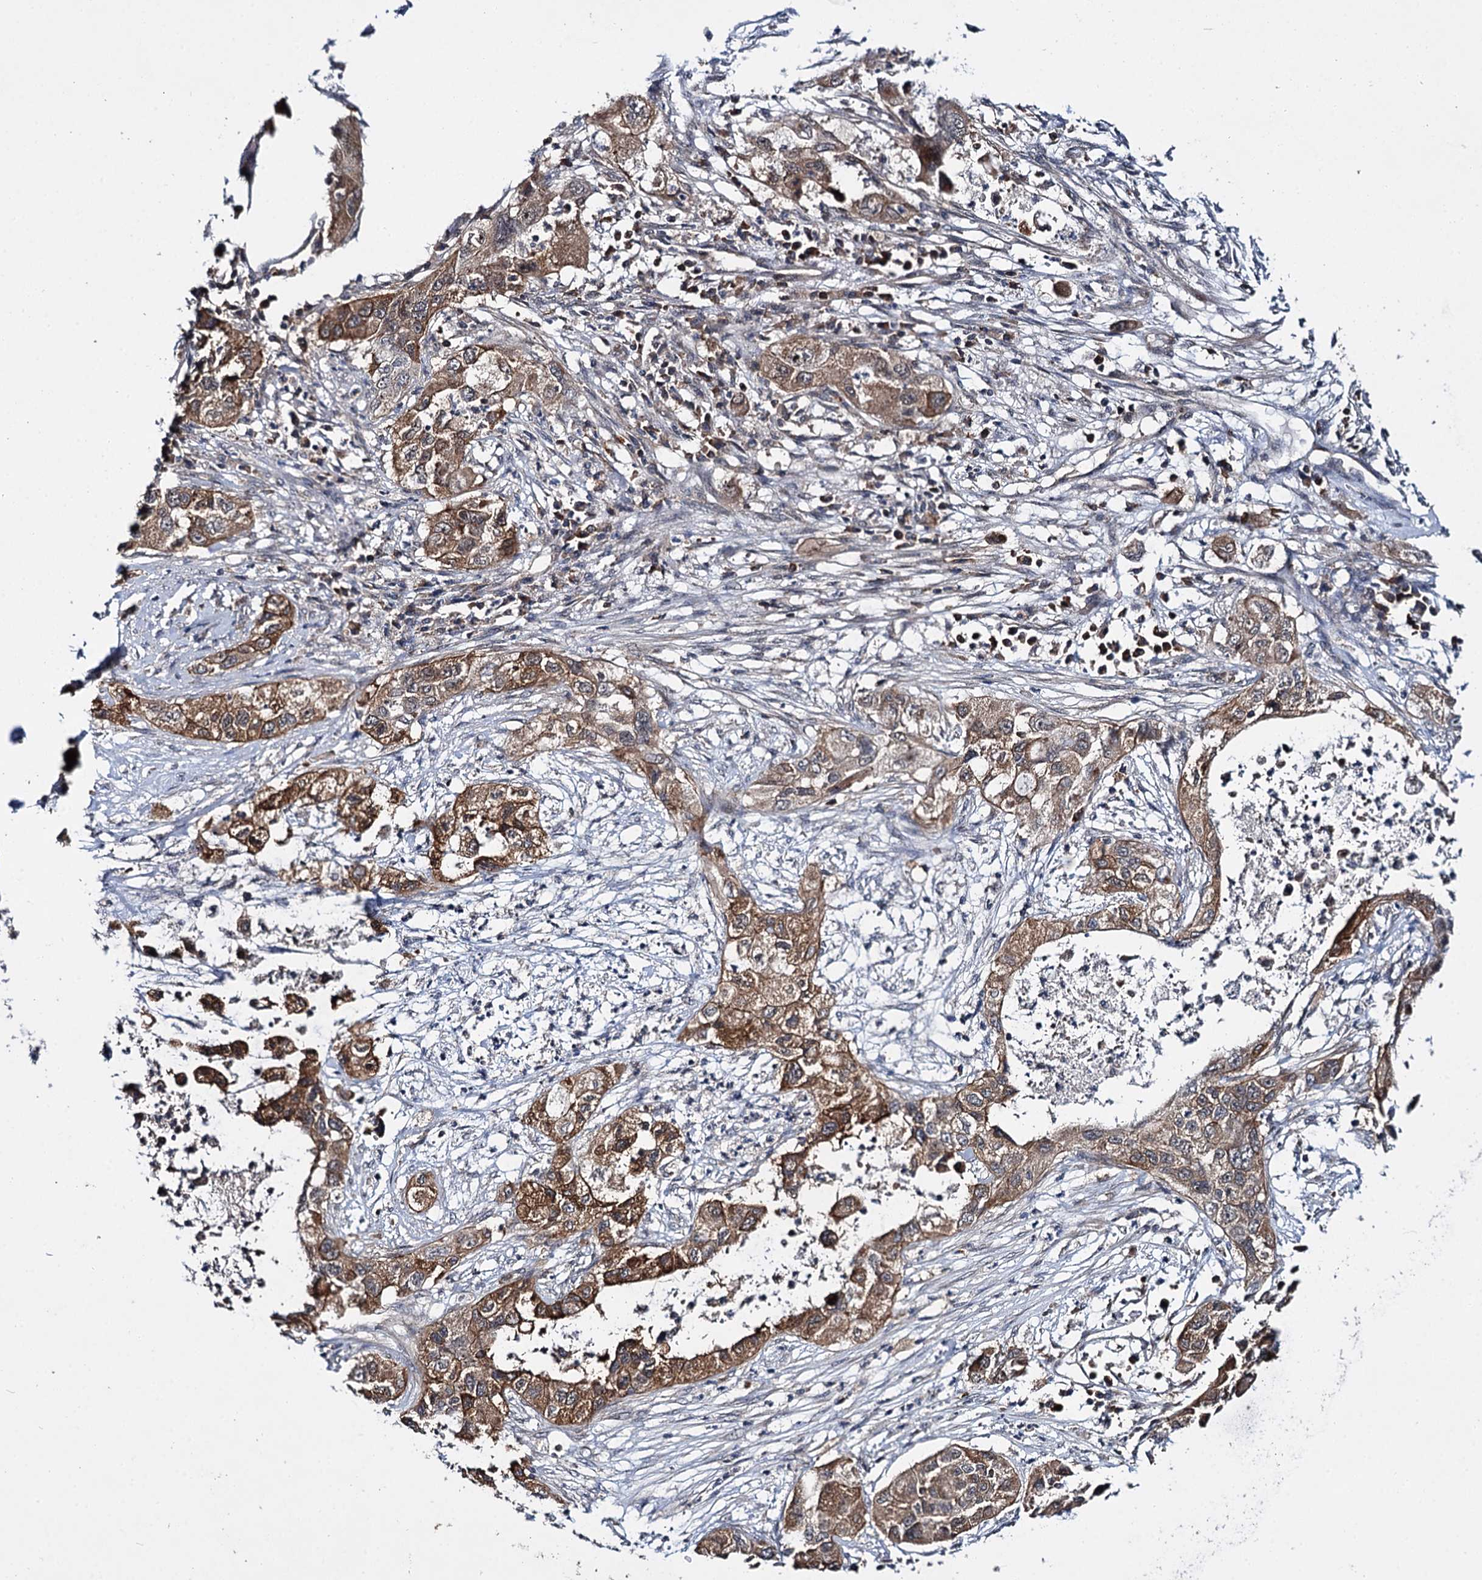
{"staining": {"intensity": "moderate", "quantity": ">75%", "location": "cytoplasmic/membranous"}, "tissue": "pancreatic cancer", "cell_type": "Tumor cells", "image_type": "cancer", "snomed": [{"axis": "morphology", "description": "Adenocarcinoma, NOS"}, {"axis": "topography", "description": "Pancreas"}], "caption": "Immunohistochemistry (IHC) image of neoplastic tissue: pancreatic cancer stained using IHC displays medium levels of moderate protein expression localized specifically in the cytoplasmic/membranous of tumor cells, appearing as a cytoplasmic/membranous brown color.", "gene": "ABLIM1", "patient": {"sex": "female", "age": 78}}